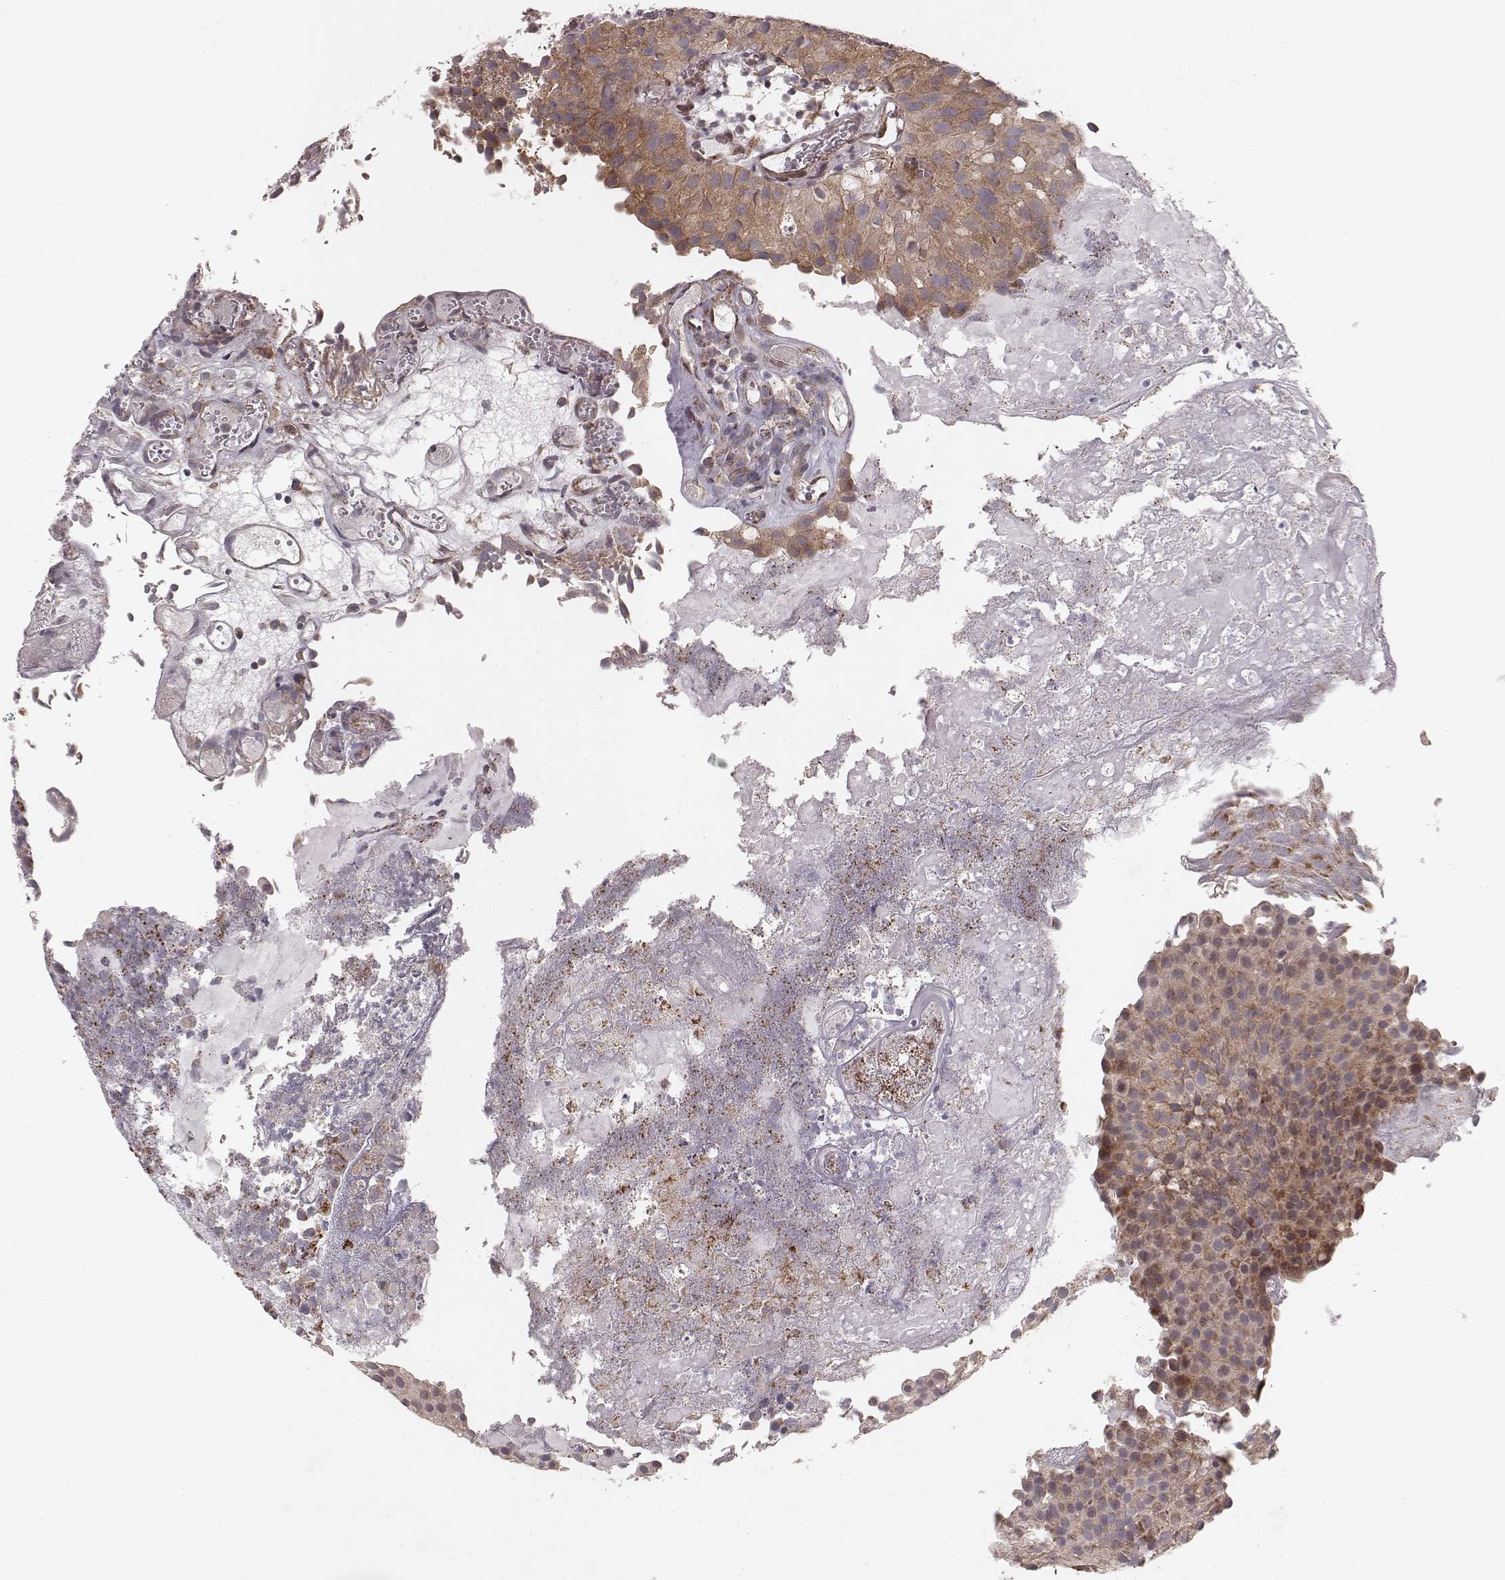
{"staining": {"intensity": "moderate", "quantity": "25%-75%", "location": "cytoplasmic/membranous"}, "tissue": "urothelial cancer", "cell_type": "Tumor cells", "image_type": "cancer", "snomed": [{"axis": "morphology", "description": "Urothelial carcinoma, Low grade"}, {"axis": "topography", "description": "Urinary bladder"}], "caption": "This photomicrograph displays IHC staining of urothelial carcinoma (low-grade), with medium moderate cytoplasmic/membranous staining in about 25%-75% of tumor cells.", "gene": "NDUFA7", "patient": {"sex": "female", "age": 87}}